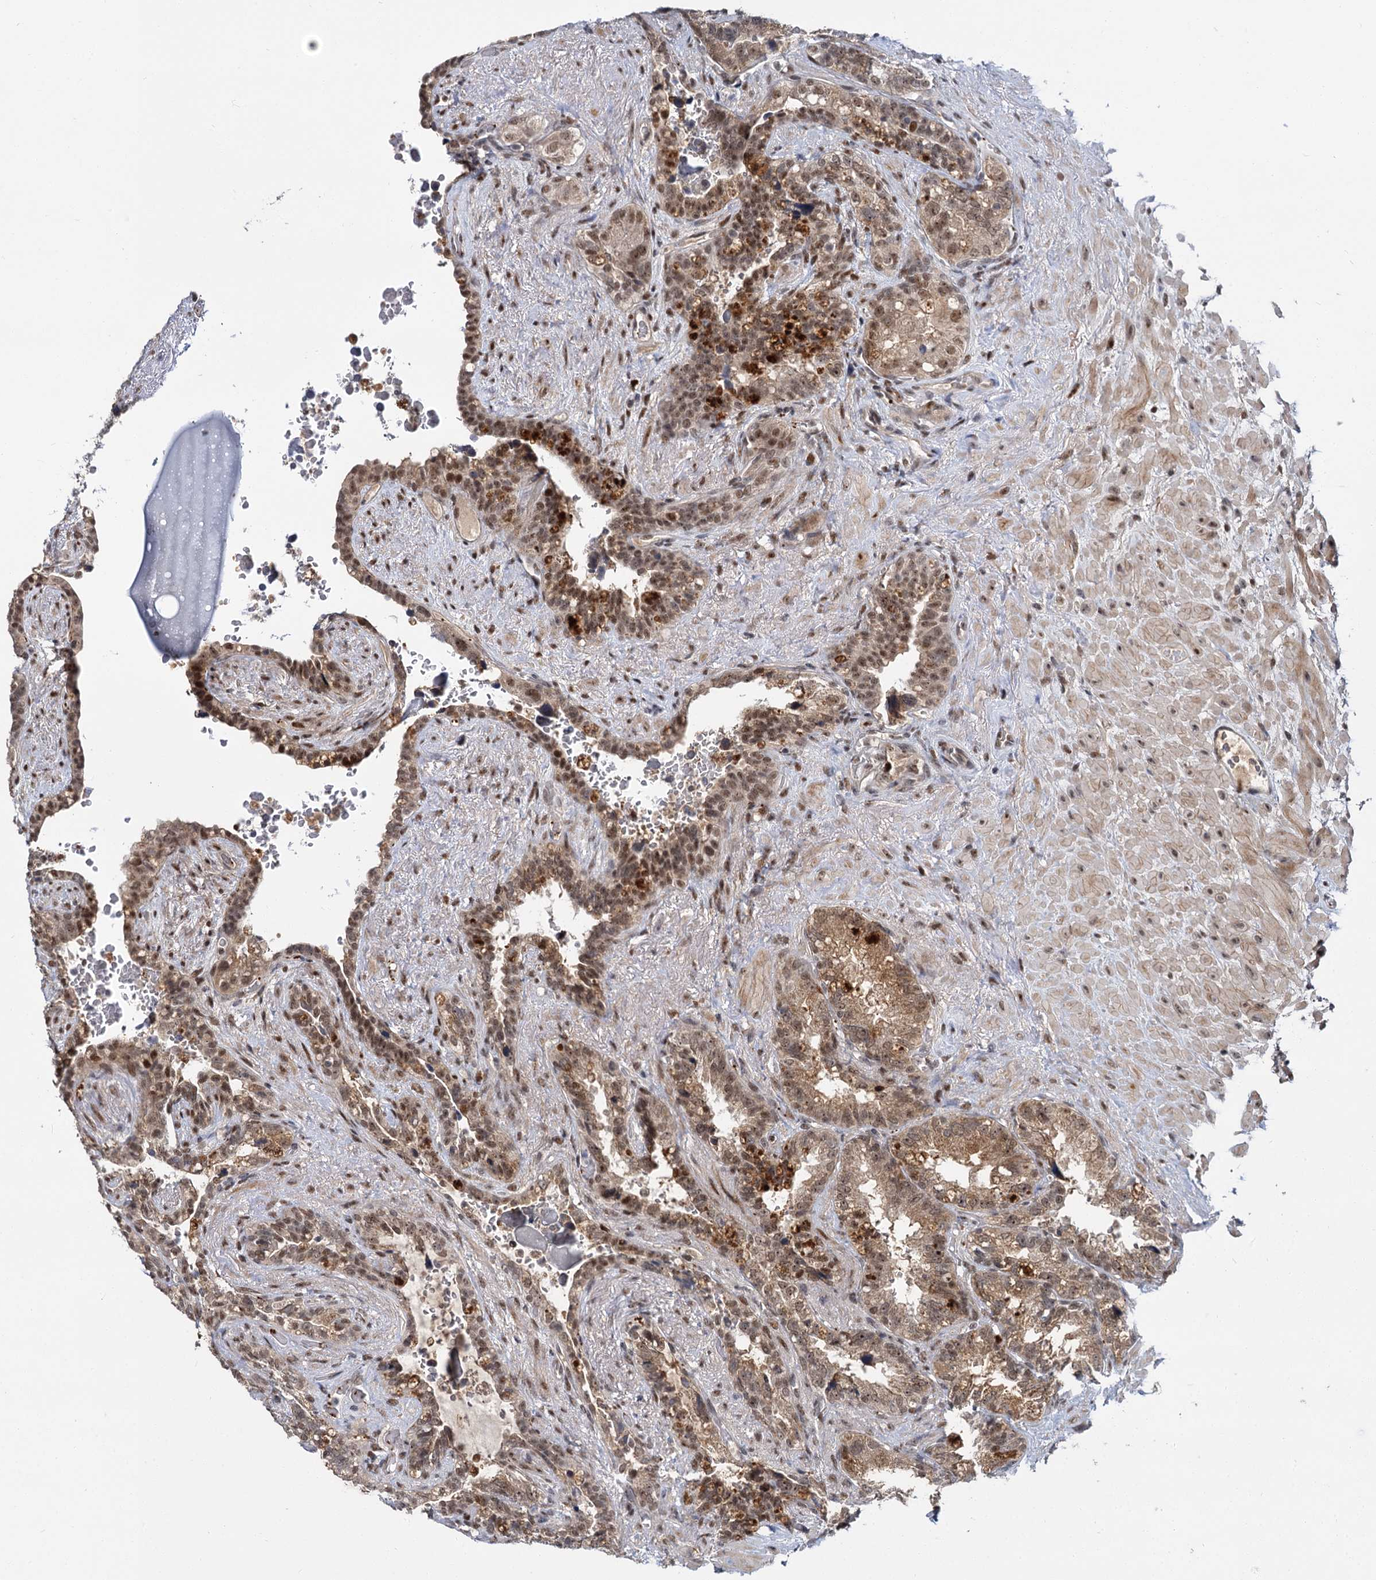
{"staining": {"intensity": "moderate", "quantity": "25%-75%", "location": "cytoplasmic/membranous,nuclear"}, "tissue": "seminal vesicle", "cell_type": "Glandular cells", "image_type": "normal", "snomed": [{"axis": "morphology", "description": "Normal tissue, NOS"}, {"axis": "topography", "description": "Seminal veicle"}], "caption": "Moderate cytoplasmic/membranous,nuclear protein expression is present in about 25%-75% of glandular cells in seminal vesicle.", "gene": "MBD6", "patient": {"sex": "male", "age": 80}}